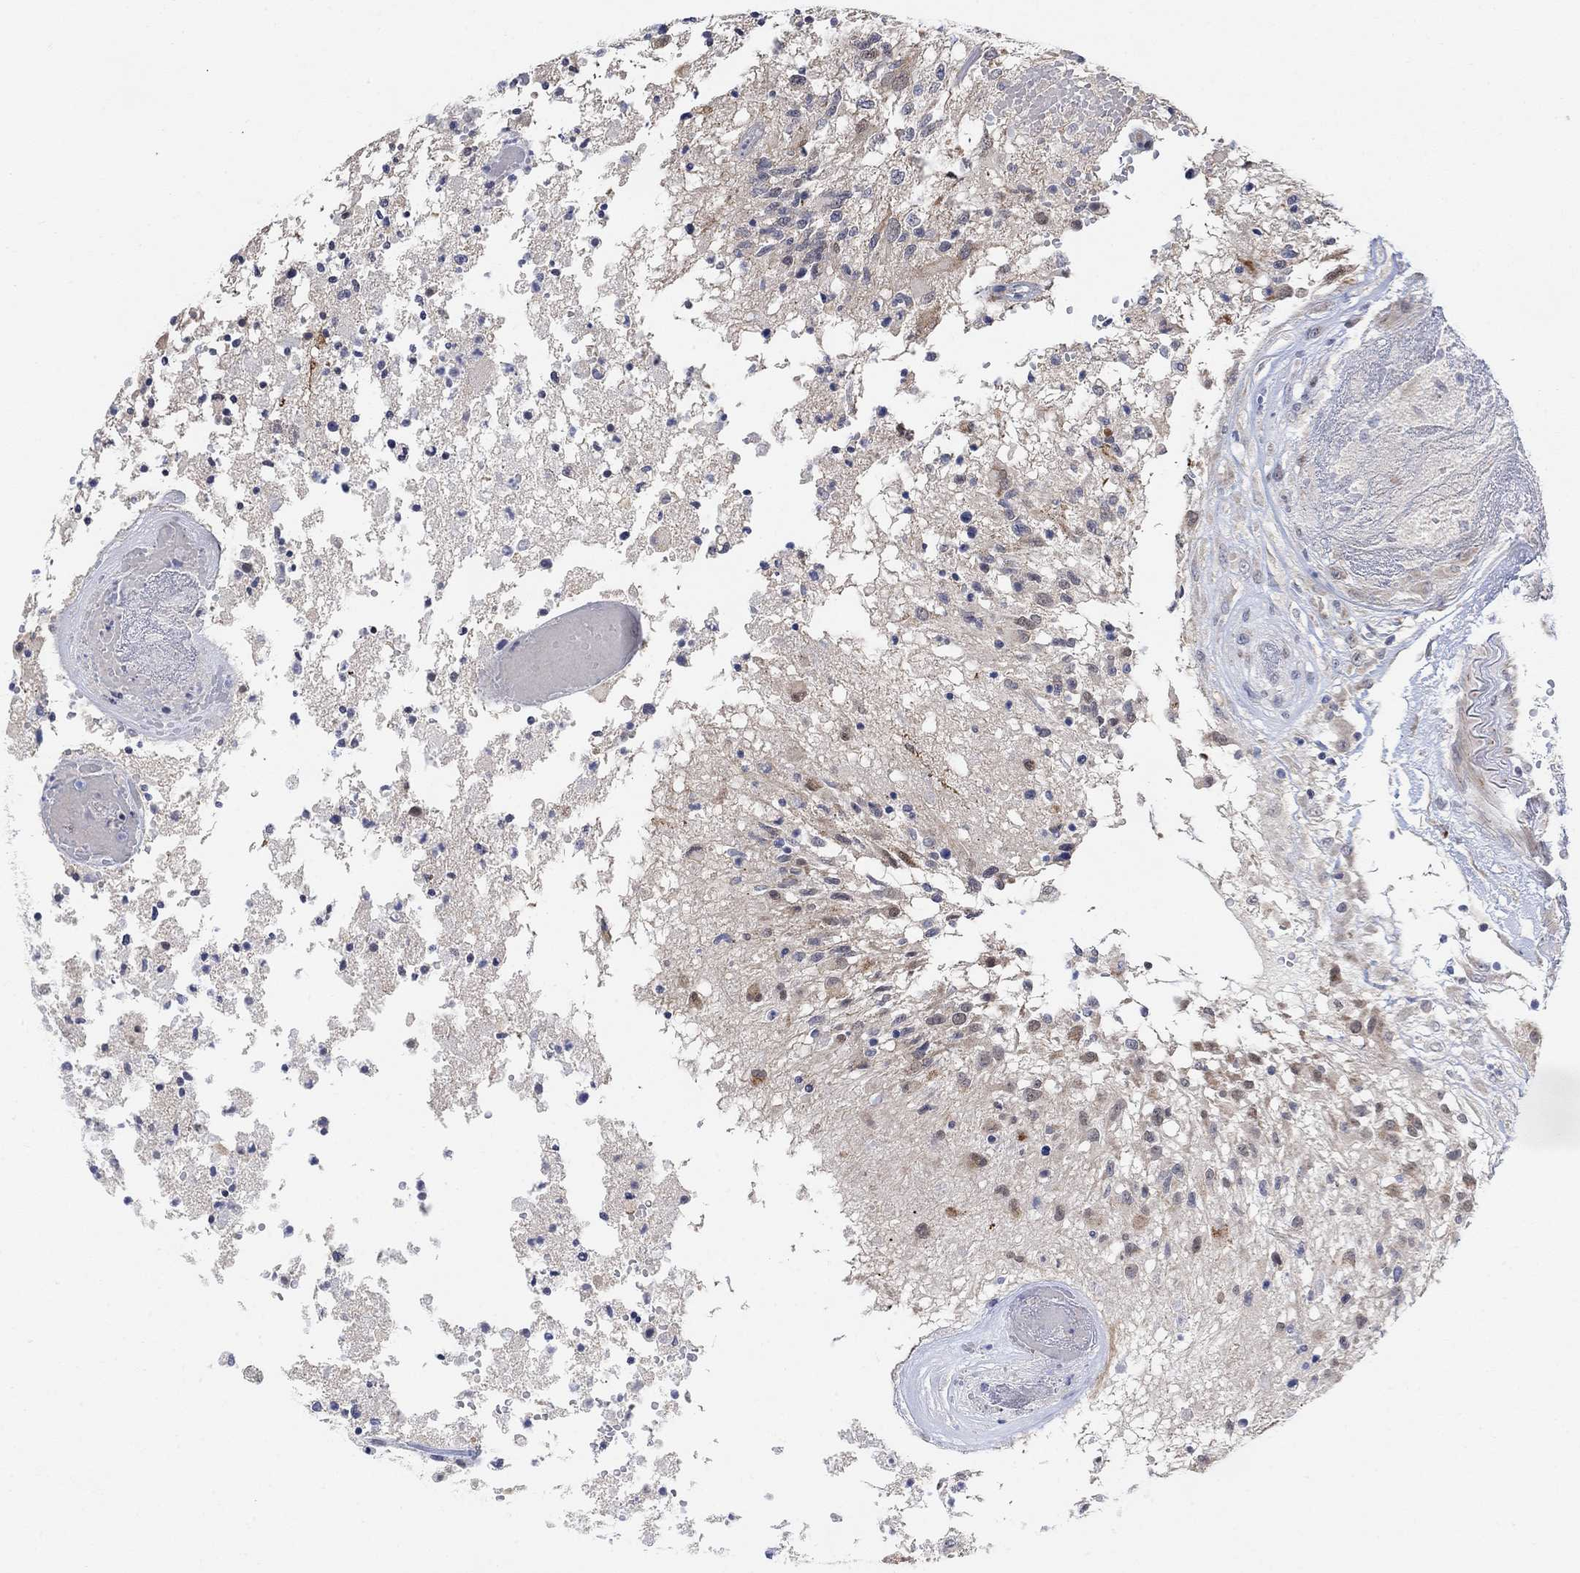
{"staining": {"intensity": "moderate", "quantity": "<25%", "location": "cytoplasmic/membranous"}, "tissue": "glioma", "cell_type": "Tumor cells", "image_type": "cancer", "snomed": [{"axis": "morphology", "description": "Glioma, malignant, High grade"}, {"axis": "topography", "description": "Brain"}], "caption": "IHC image of malignant glioma (high-grade) stained for a protein (brown), which reveals low levels of moderate cytoplasmic/membranous expression in approximately <25% of tumor cells.", "gene": "CNTF", "patient": {"sex": "female", "age": 63}}